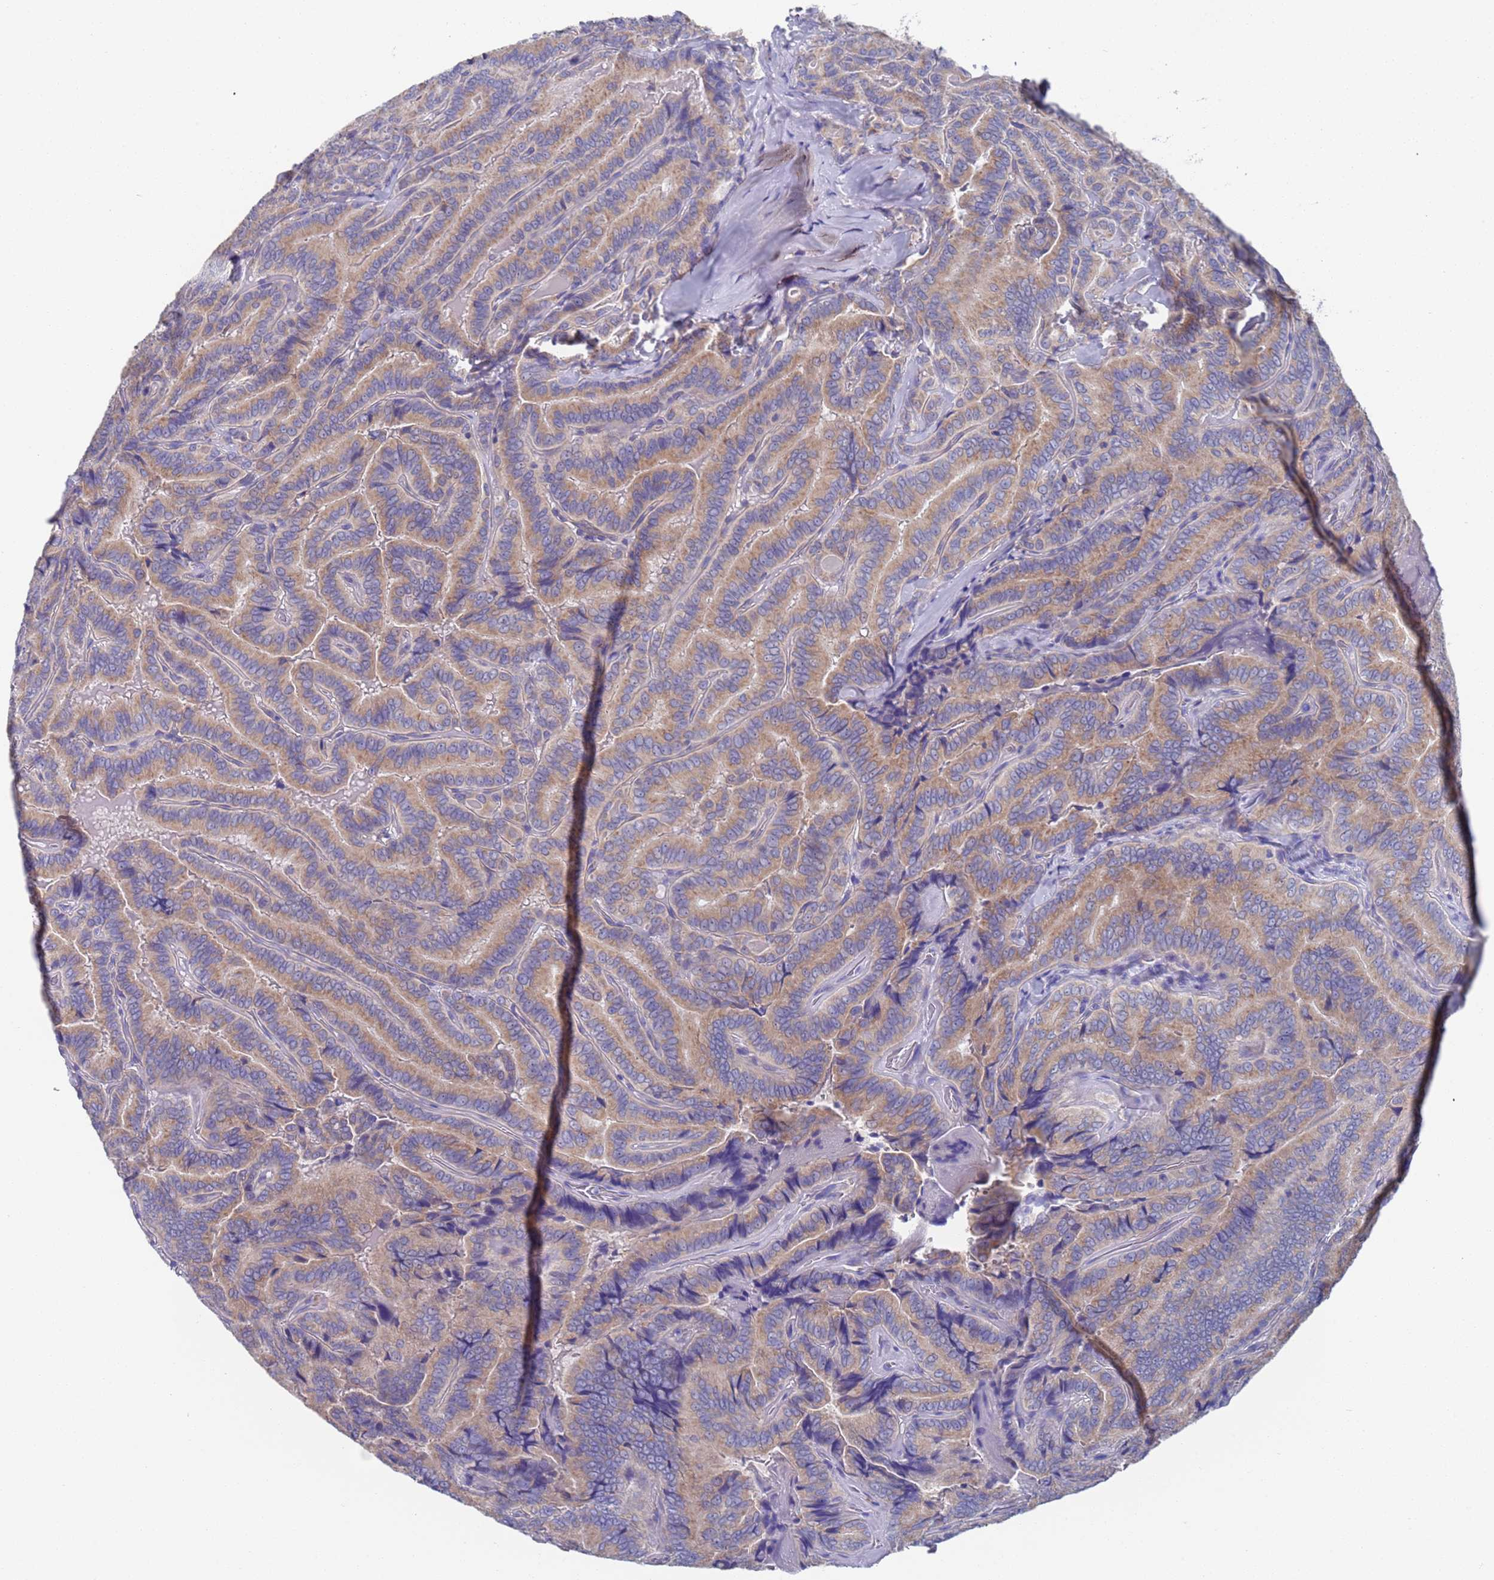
{"staining": {"intensity": "weak", "quantity": ">75%", "location": "cytoplasmic/membranous"}, "tissue": "thyroid cancer", "cell_type": "Tumor cells", "image_type": "cancer", "snomed": [{"axis": "morphology", "description": "Papillary adenocarcinoma, NOS"}, {"axis": "topography", "description": "Thyroid gland"}], "caption": "This is an image of immunohistochemistry staining of papillary adenocarcinoma (thyroid), which shows weak expression in the cytoplasmic/membranous of tumor cells.", "gene": "PET117", "patient": {"sex": "male", "age": 61}}